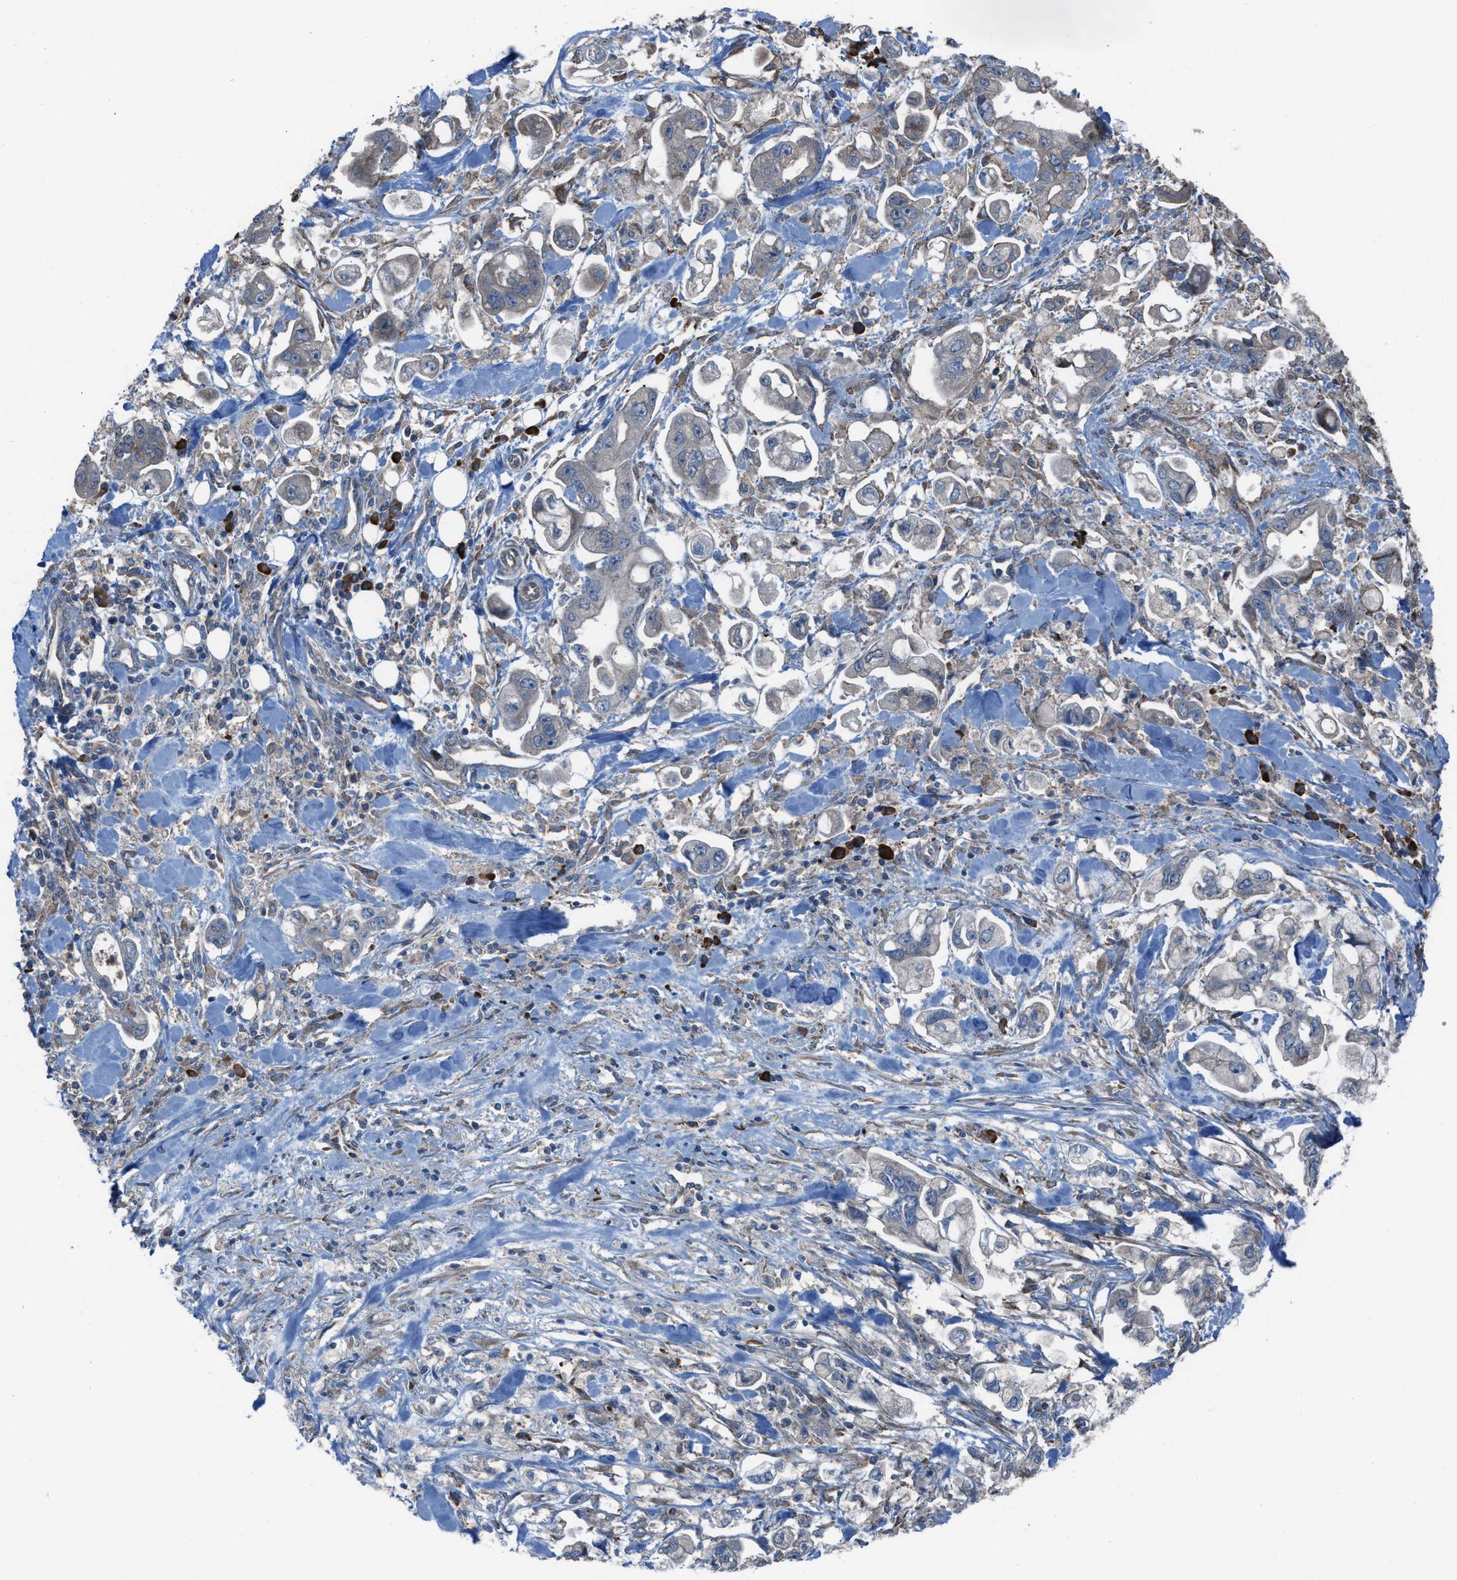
{"staining": {"intensity": "negative", "quantity": "none", "location": "none"}, "tissue": "stomach cancer", "cell_type": "Tumor cells", "image_type": "cancer", "snomed": [{"axis": "morphology", "description": "Normal tissue, NOS"}, {"axis": "morphology", "description": "Adenocarcinoma, NOS"}, {"axis": "topography", "description": "Stomach"}], "caption": "Immunohistochemistry of adenocarcinoma (stomach) exhibits no staining in tumor cells. (Stains: DAB IHC with hematoxylin counter stain, Microscopy: brightfield microscopy at high magnification).", "gene": "PLAA", "patient": {"sex": "male", "age": 62}}